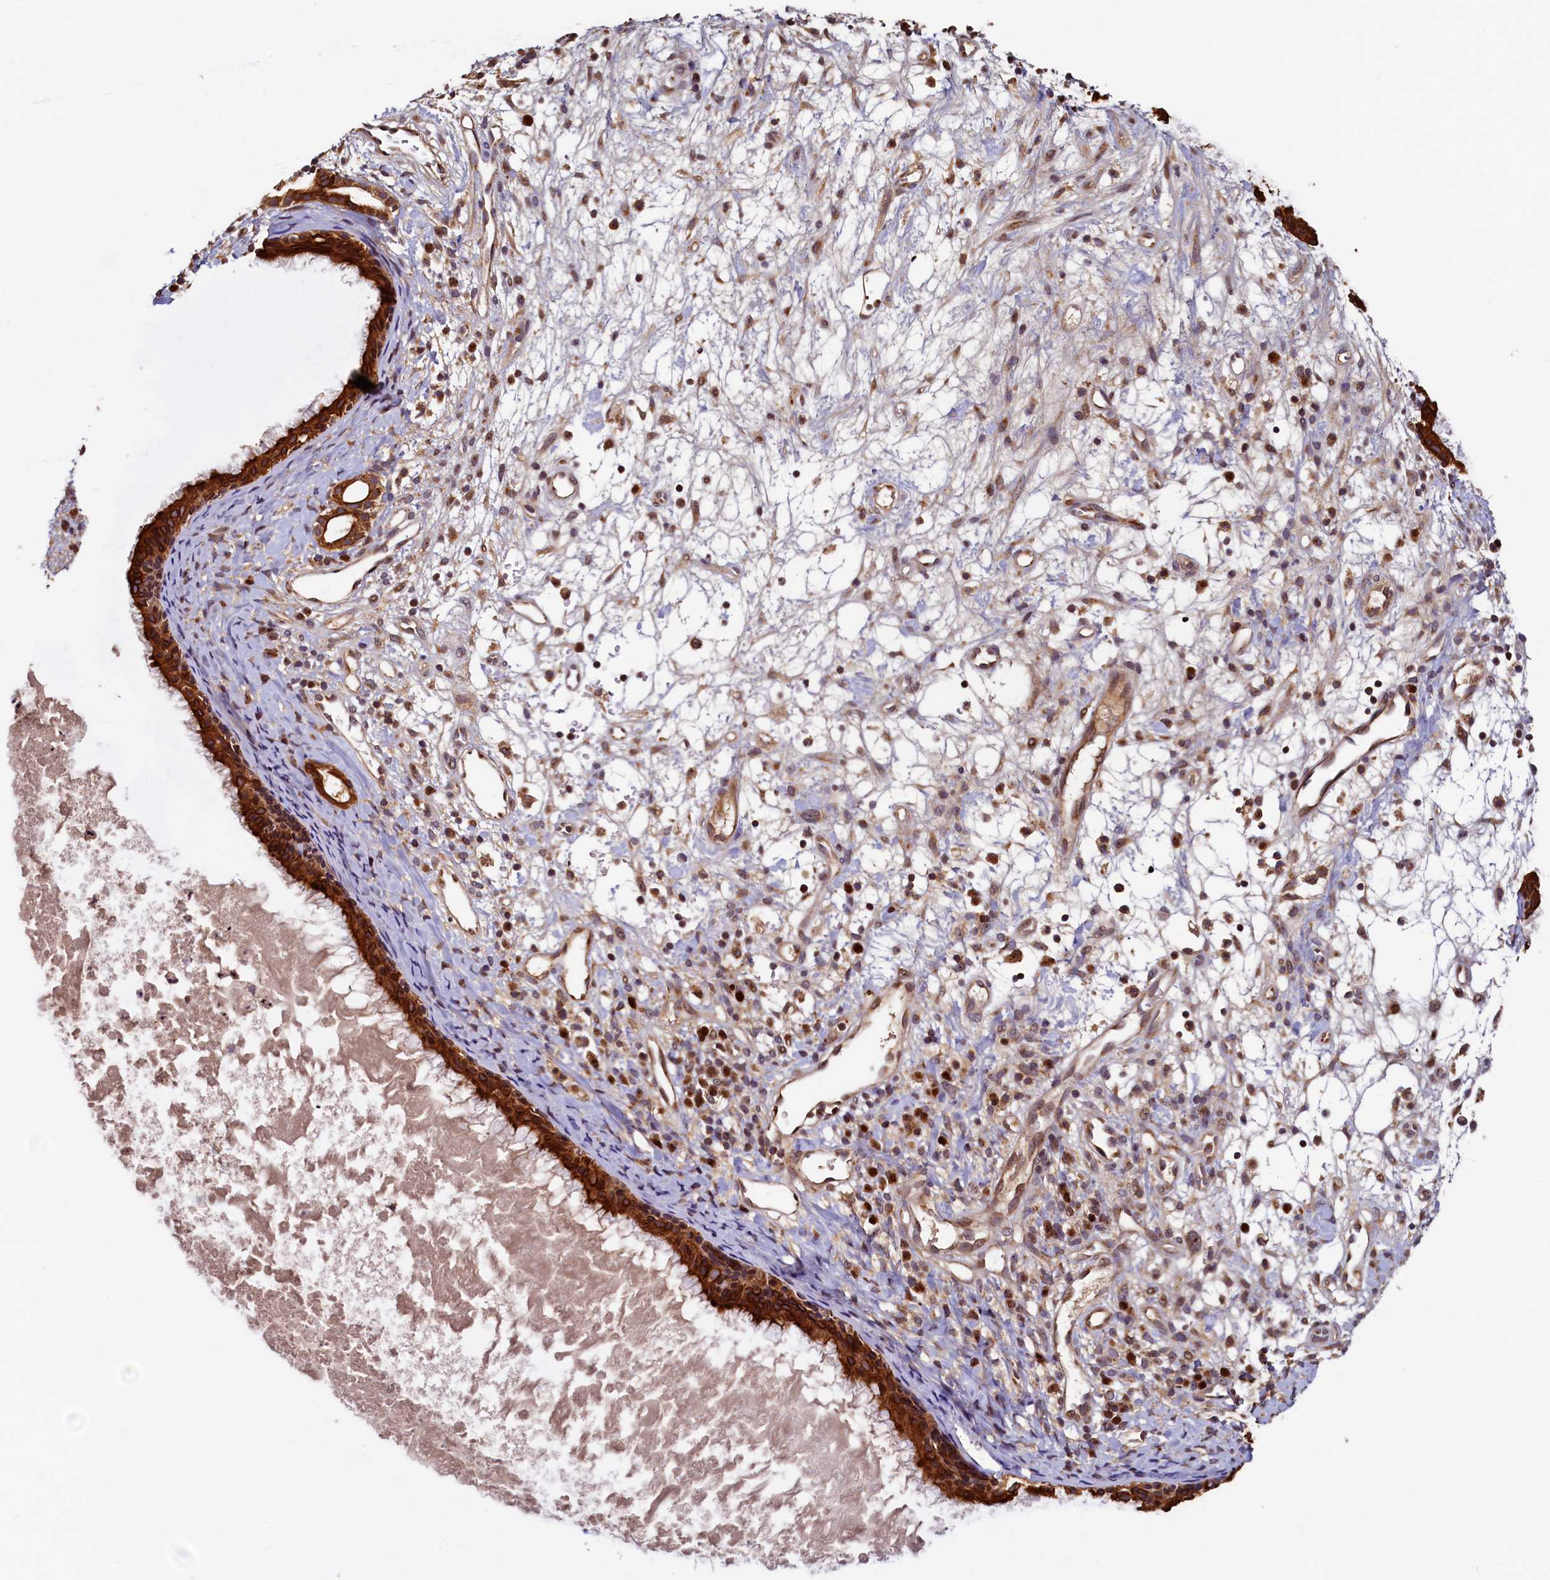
{"staining": {"intensity": "strong", "quantity": ">75%", "location": "cytoplasmic/membranous"}, "tissue": "nasopharynx", "cell_type": "Respiratory epithelial cells", "image_type": "normal", "snomed": [{"axis": "morphology", "description": "Normal tissue, NOS"}, {"axis": "topography", "description": "Nasopharynx"}], "caption": "A high amount of strong cytoplasmic/membranous staining is identified in approximately >75% of respiratory epithelial cells in unremarkable nasopharynx.", "gene": "NCKAP5L", "patient": {"sex": "male", "age": 22}}